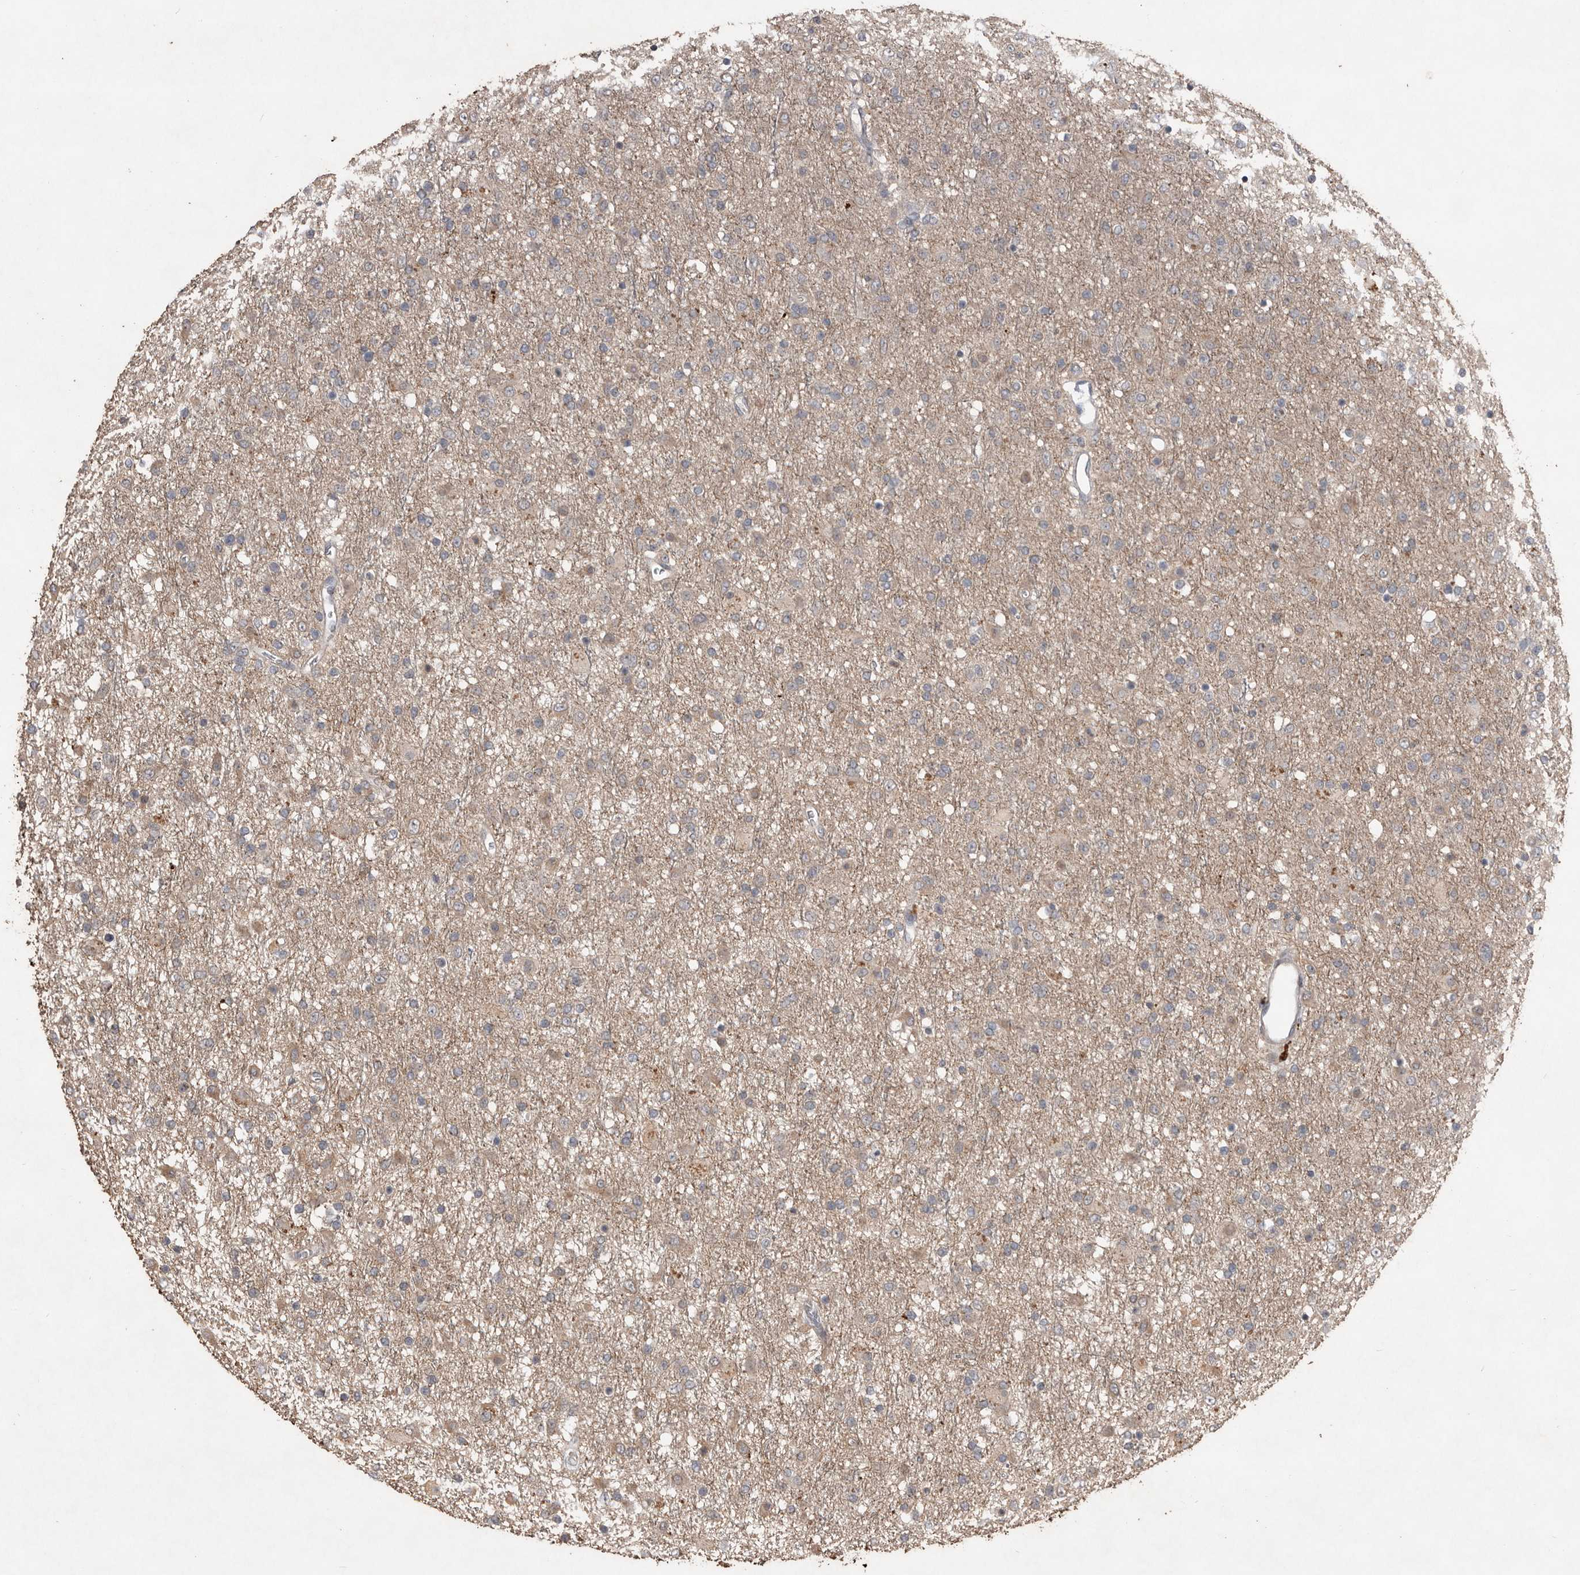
{"staining": {"intensity": "weak", "quantity": "25%-75%", "location": "cytoplasmic/membranous"}, "tissue": "glioma", "cell_type": "Tumor cells", "image_type": "cancer", "snomed": [{"axis": "morphology", "description": "Glioma, malignant, Low grade"}, {"axis": "topography", "description": "Brain"}], "caption": "Immunohistochemistry of human low-grade glioma (malignant) exhibits low levels of weak cytoplasmic/membranous positivity in approximately 25%-75% of tumor cells. (DAB (3,3'-diaminobenzidine) = brown stain, brightfield microscopy at high magnification).", "gene": "BAMBI", "patient": {"sex": "male", "age": 65}}